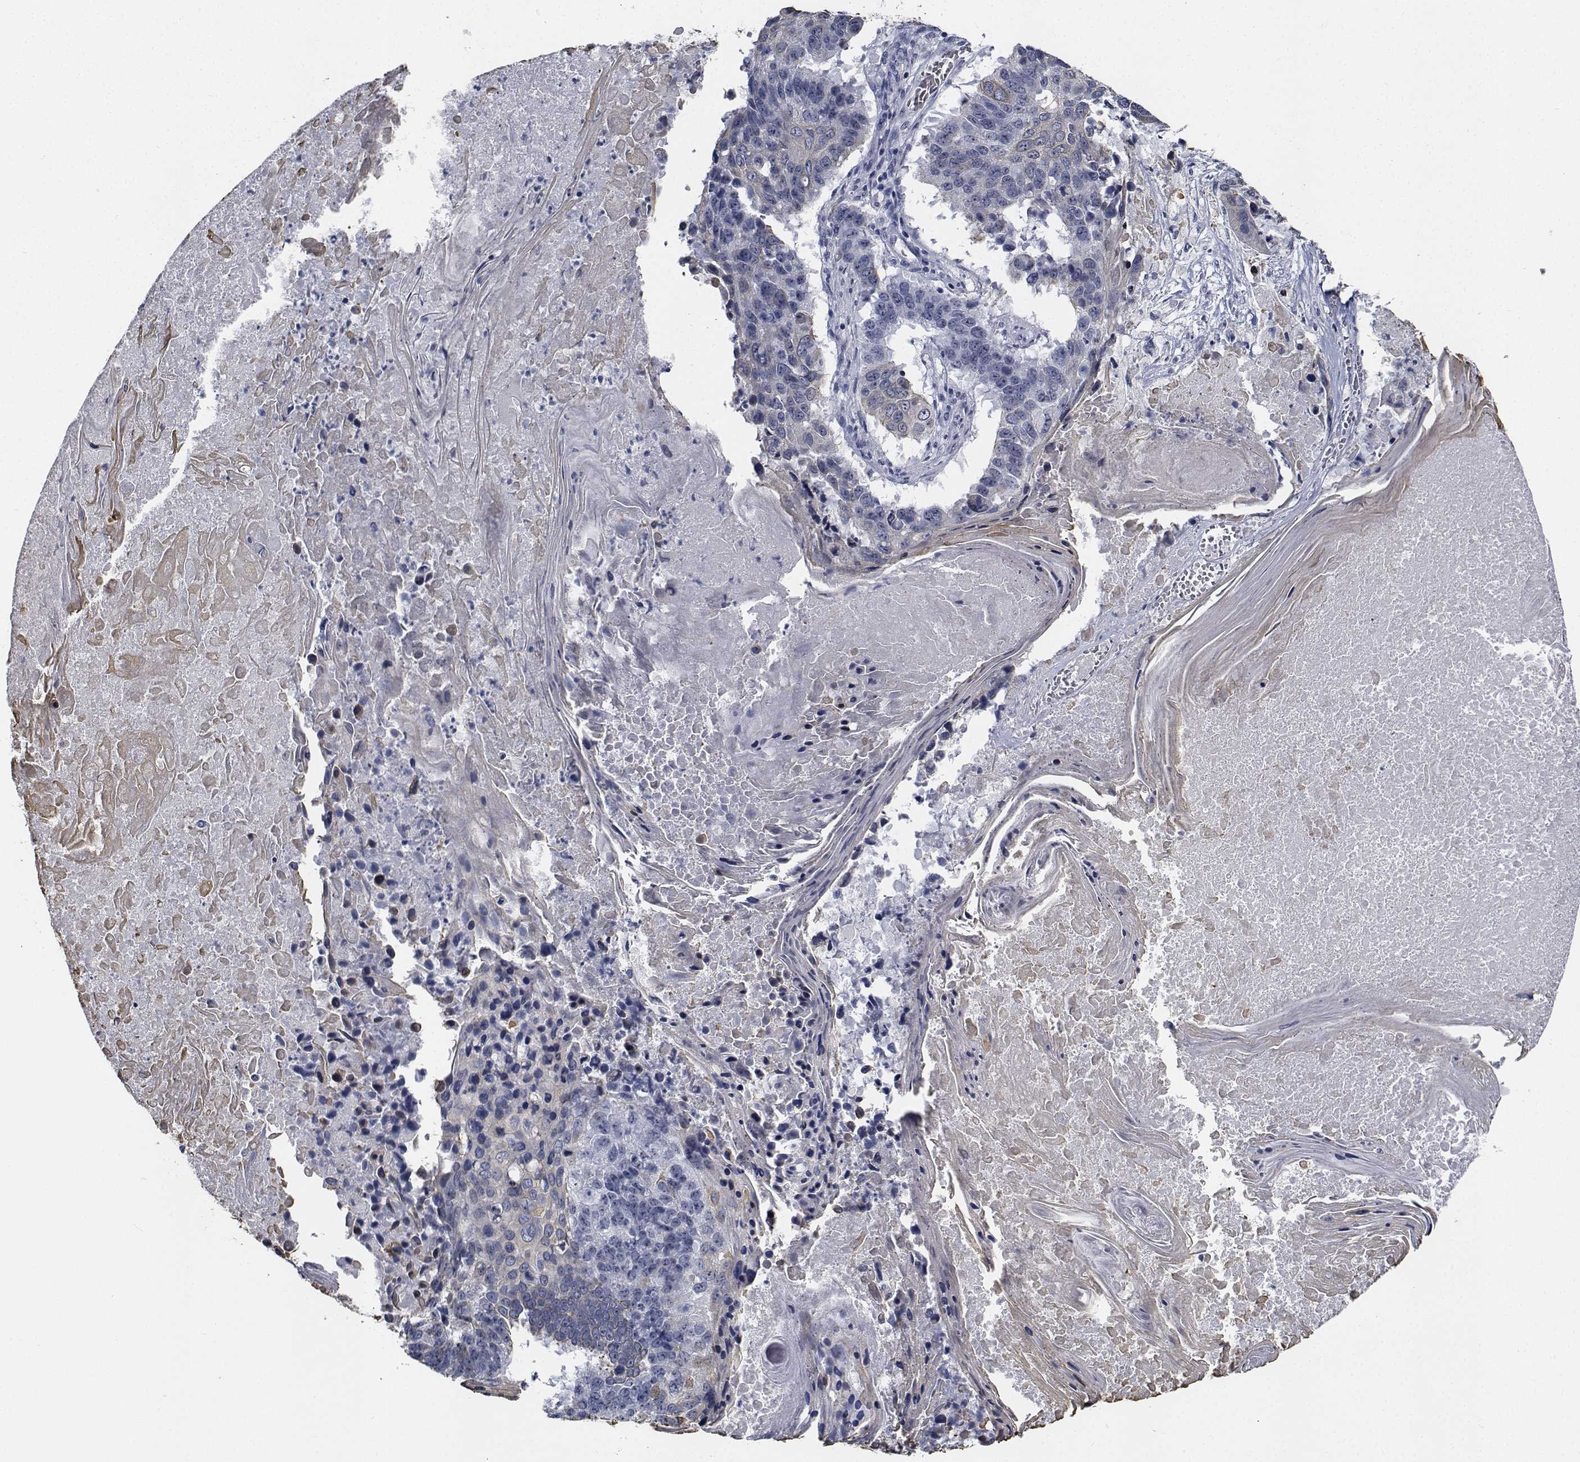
{"staining": {"intensity": "negative", "quantity": "none", "location": "none"}, "tissue": "lung cancer", "cell_type": "Tumor cells", "image_type": "cancer", "snomed": [{"axis": "morphology", "description": "Squamous cell carcinoma, NOS"}, {"axis": "topography", "description": "Lung"}], "caption": "This is an IHC histopathology image of lung squamous cell carcinoma. There is no staining in tumor cells.", "gene": "NVL", "patient": {"sex": "male", "age": 73}}